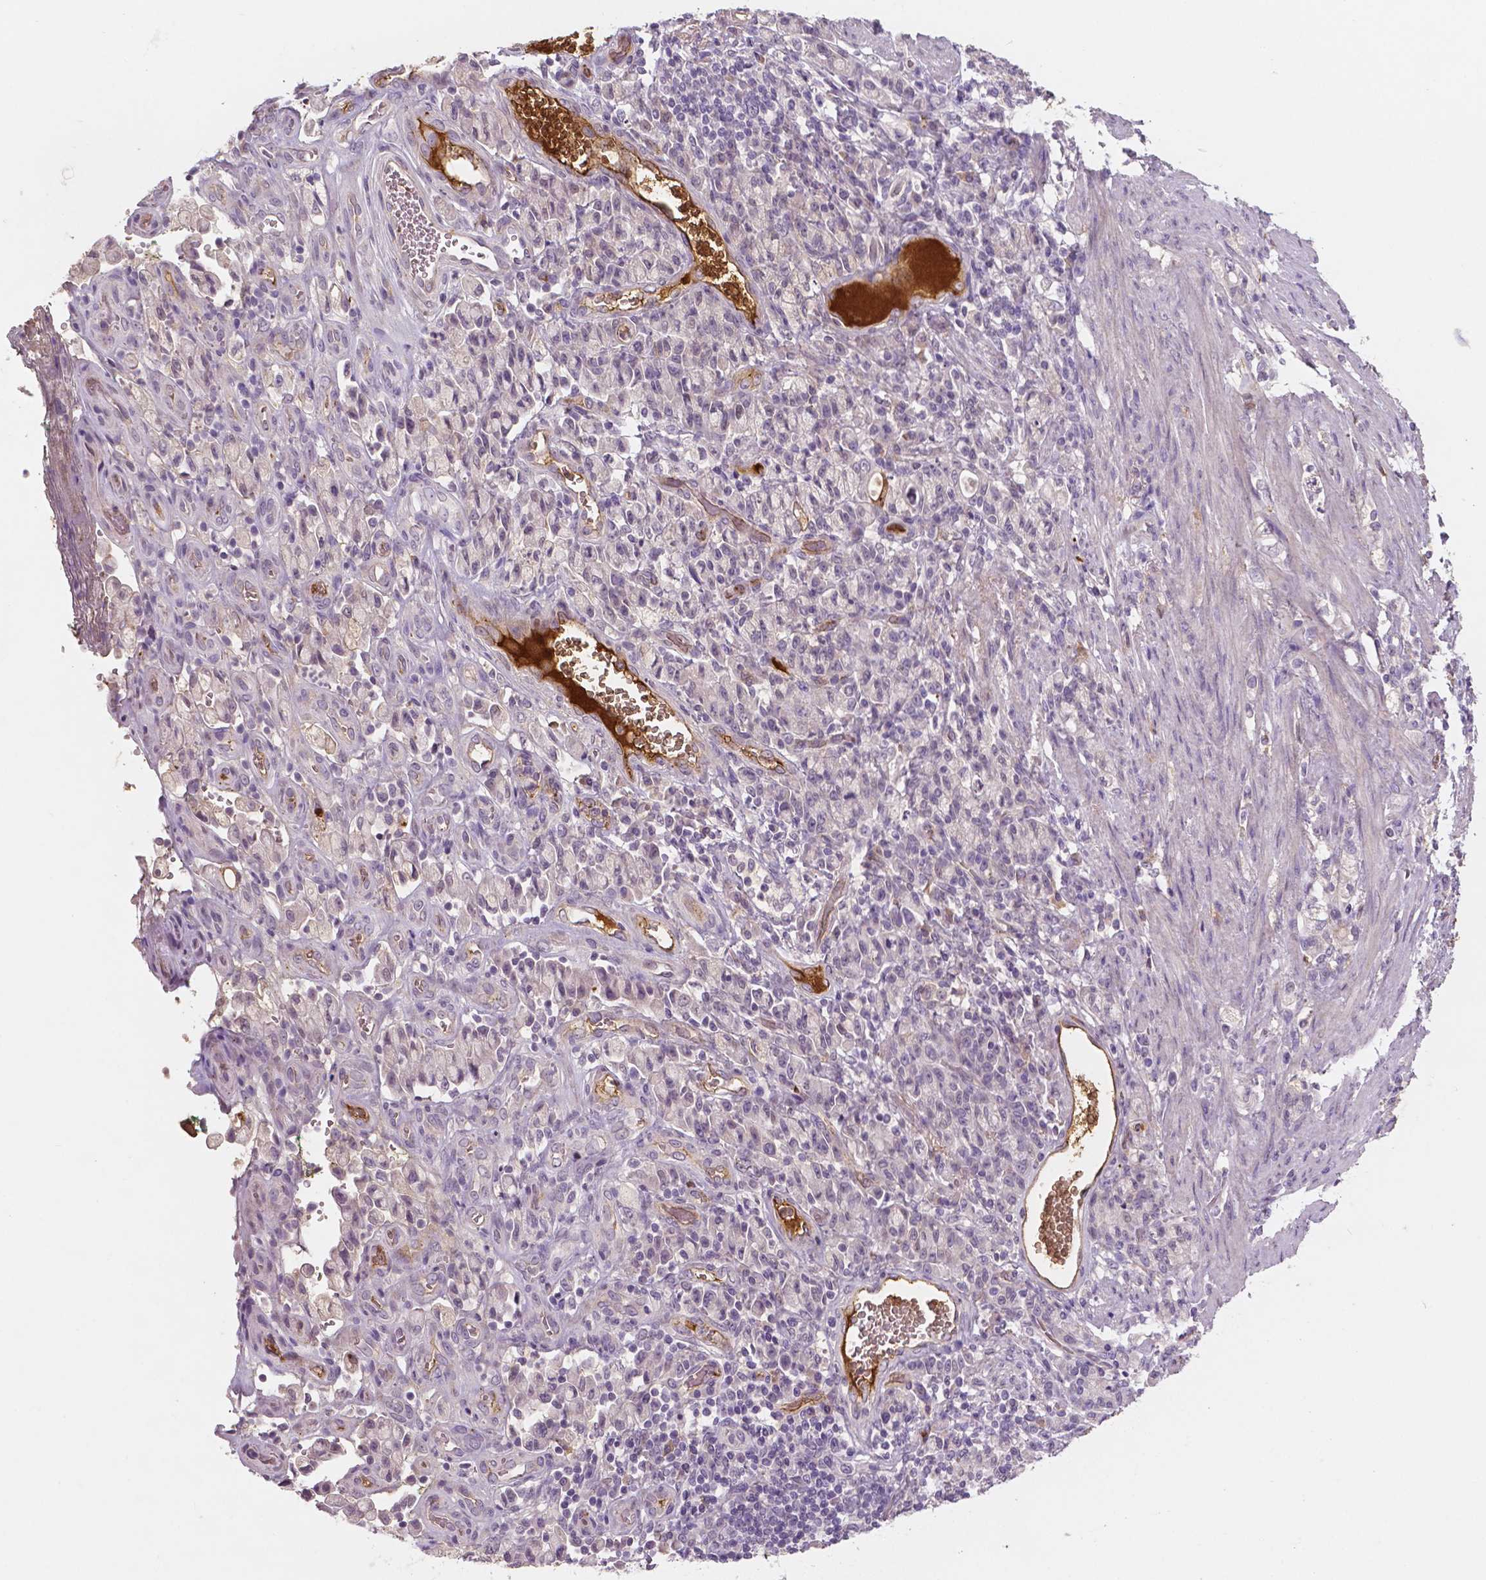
{"staining": {"intensity": "negative", "quantity": "none", "location": "none"}, "tissue": "stomach cancer", "cell_type": "Tumor cells", "image_type": "cancer", "snomed": [{"axis": "morphology", "description": "Adenocarcinoma, NOS"}, {"axis": "topography", "description": "Stomach"}], "caption": "The immunohistochemistry (IHC) histopathology image has no significant positivity in tumor cells of stomach adenocarcinoma tissue.", "gene": "APOA4", "patient": {"sex": "male", "age": 77}}